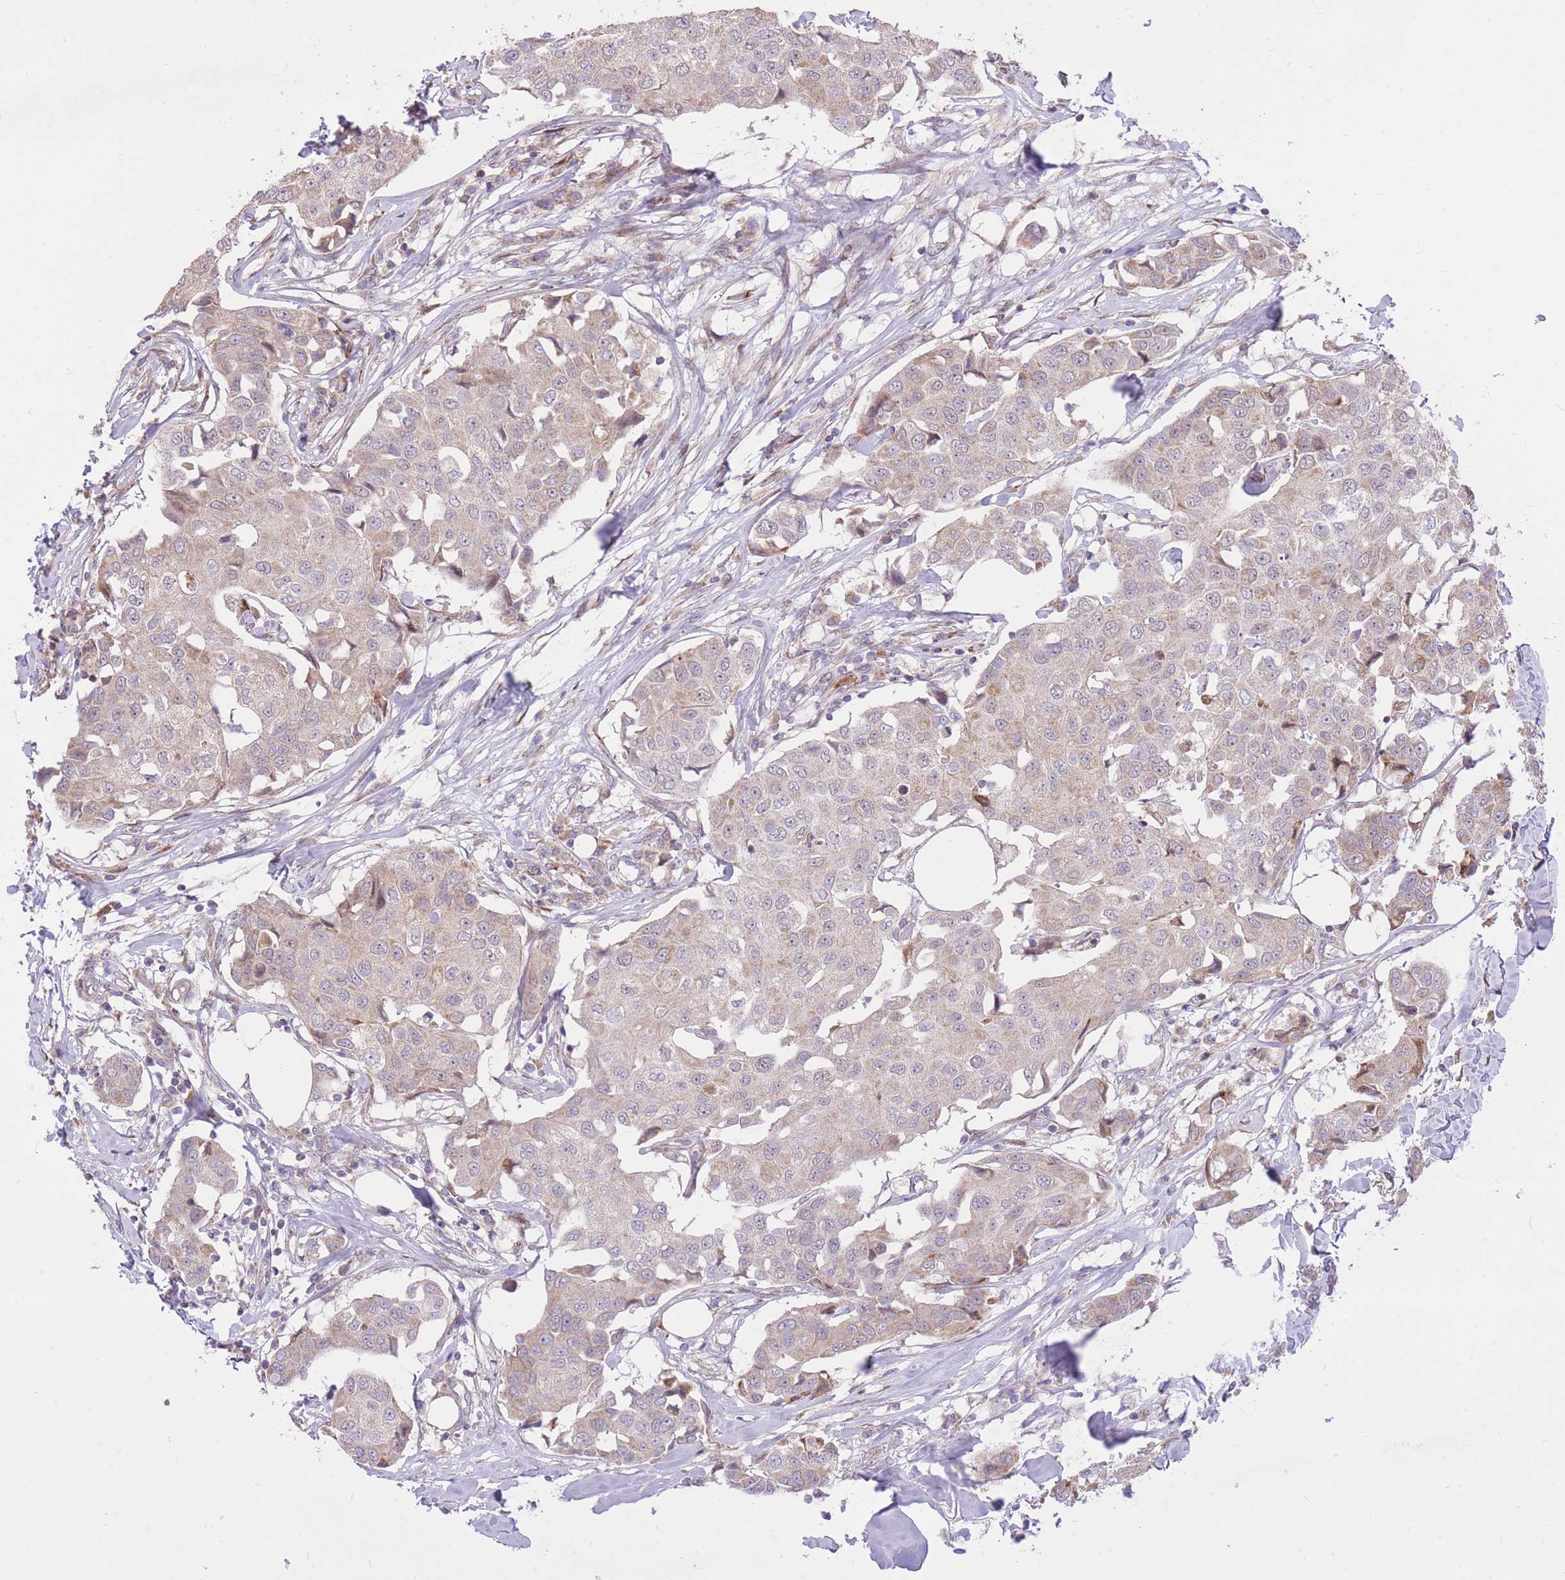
{"staining": {"intensity": "weak", "quantity": "25%-75%", "location": "cytoplasmic/membranous"}, "tissue": "breast cancer", "cell_type": "Tumor cells", "image_type": "cancer", "snomed": [{"axis": "morphology", "description": "Duct carcinoma"}, {"axis": "topography", "description": "Breast"}], "caption": "Breast intraductal carcinoma tissue shows weak cytoplasmic/membranous positivity in approximately 25%-75% of tumor cells, visualized by immunohistochemistry. Using DAB (3,3'-diaminobenzidine) (brown) and hematoxylin (blue) stains, captured at high magnification using brightfield microscopy.", "gene": "SLC4A4", "patient": {"sex": "female", "age": 80}}